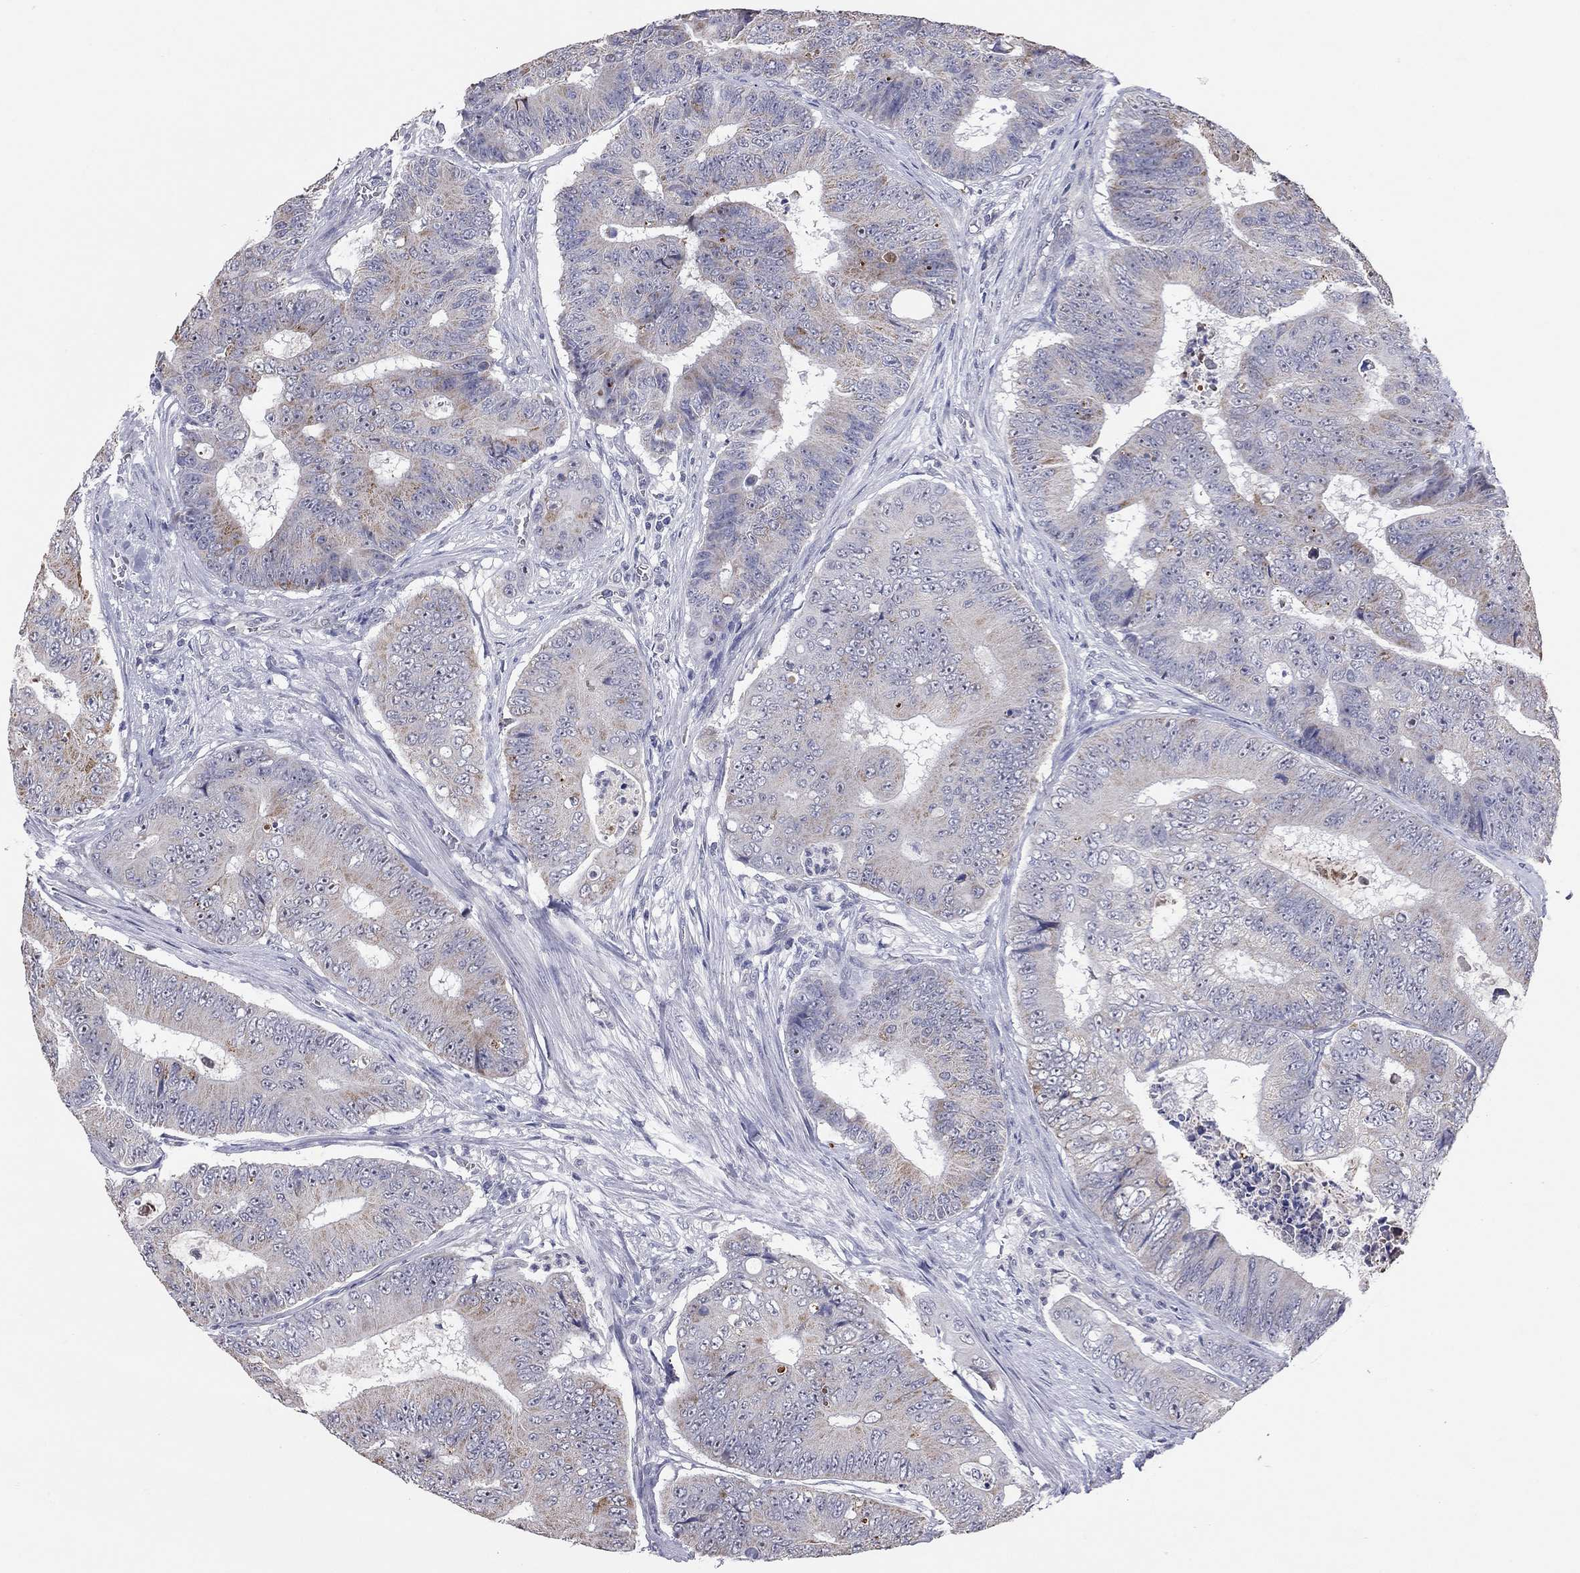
{"staining": {"intensity": "moderate", "quantity": "<25%", "location": "cytoplasmic/membranous"}, "tissue": "colorectal cancer", "cell_type": "Tumor cells", "image_type": "cancer", "snomed": [{"axis": "morphology", "description": "Adenocarcinoma, NOS"}, {"axis": "topography", "description": "Colon"}], "caption": "A brown stain highlights moderate cytoplasmic/membranous staining of a protein in human colorectal cancer tumor cells. (DAB IHC, brown staining for protein, blue staining for nuclei).", "gene": "SHOC2", "patient": {"sex": "female", "age": 48}}